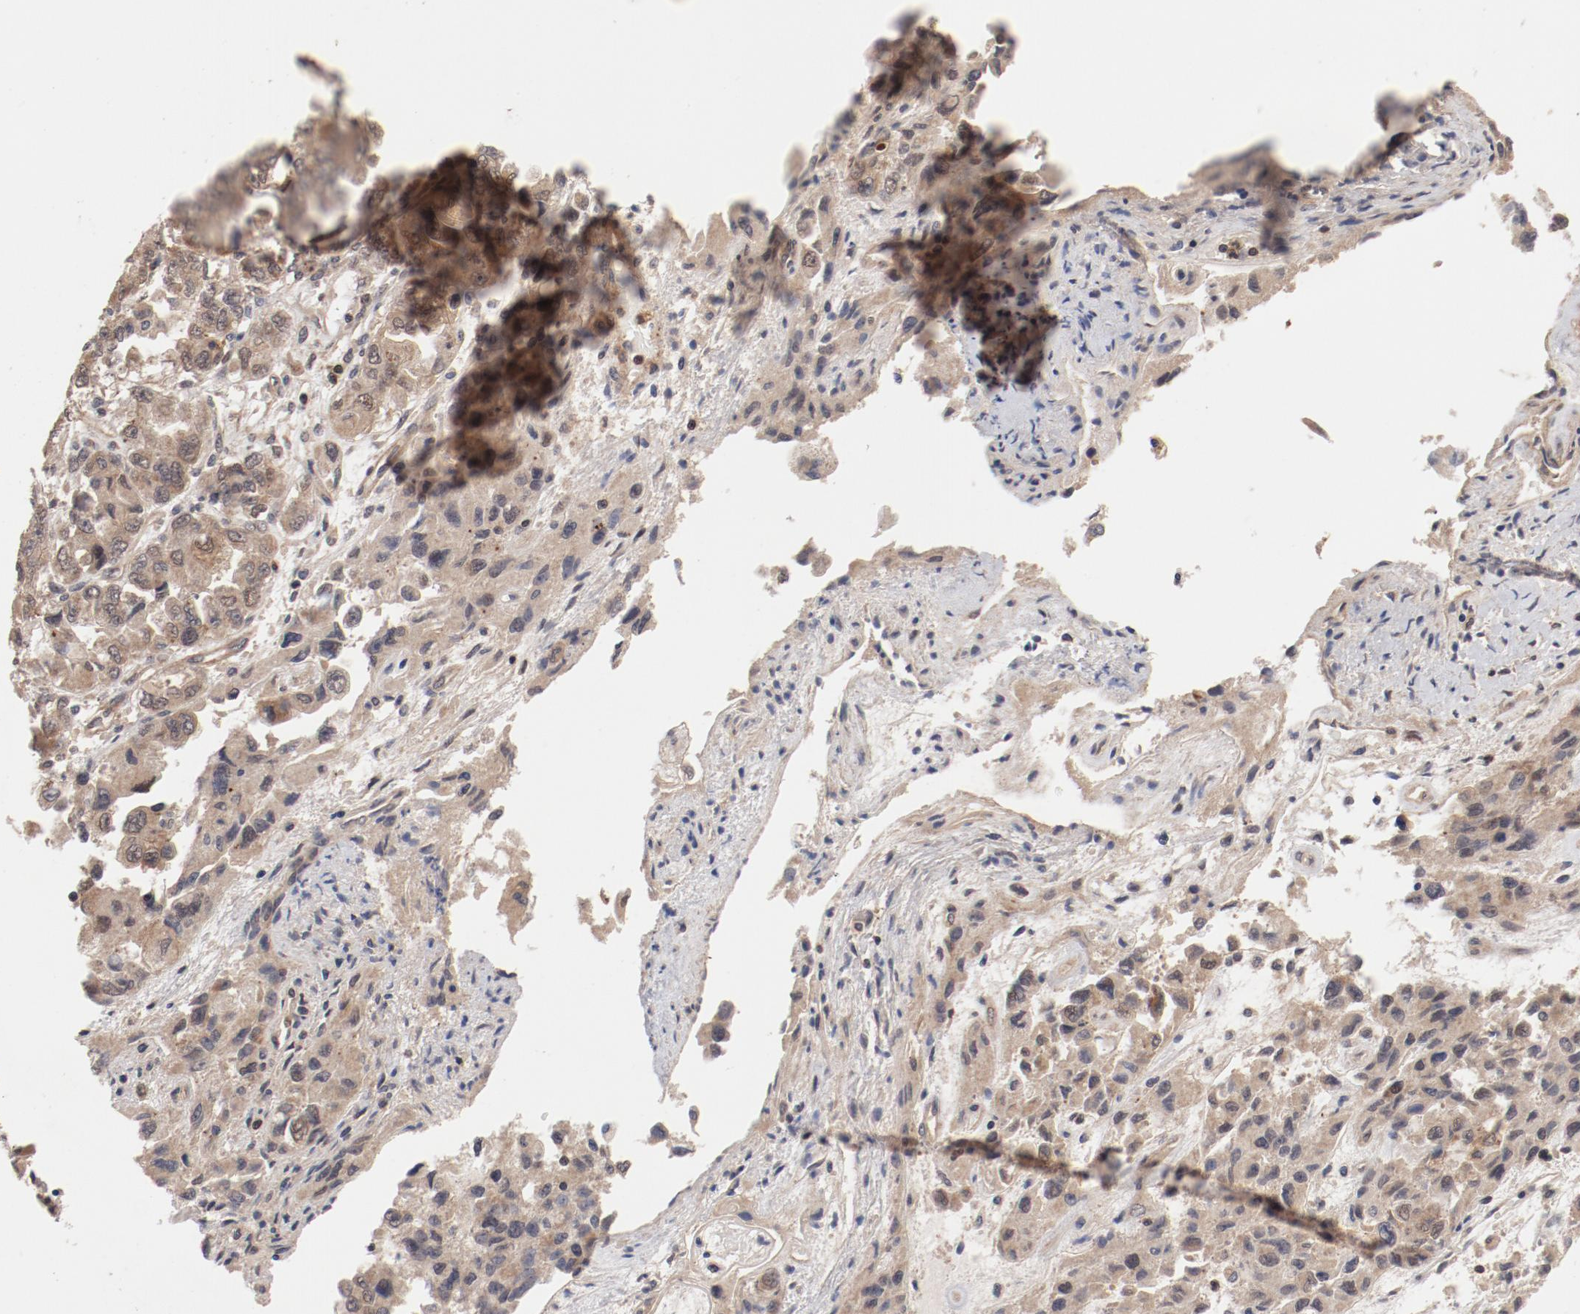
{"staining": {"intensity": "weak", "quantity": ">75%", "location": "cytoplasmic/membranous"}, "tissue": "ovarian cancer", "cell_type": "Tumor cells", "image_type": "cancer", "snomed": [{"axis": "morphology", "description": "Cystadenocarcinoma, serous, NOS"}, {"axis": "topography", "description": "Ovary"}], "caption": "Ovarian serous cystadenocarcinoma stained with DAB (3,3'-diaminobenzidine) IHC reveals low levels of weak cytoplasmic/membranous staining in about >75% of tumor cells. (IHC, brightfield microscopy, high magnification).", "gene": "GUF1", "patient": {"sex": "female", "age": 84}}